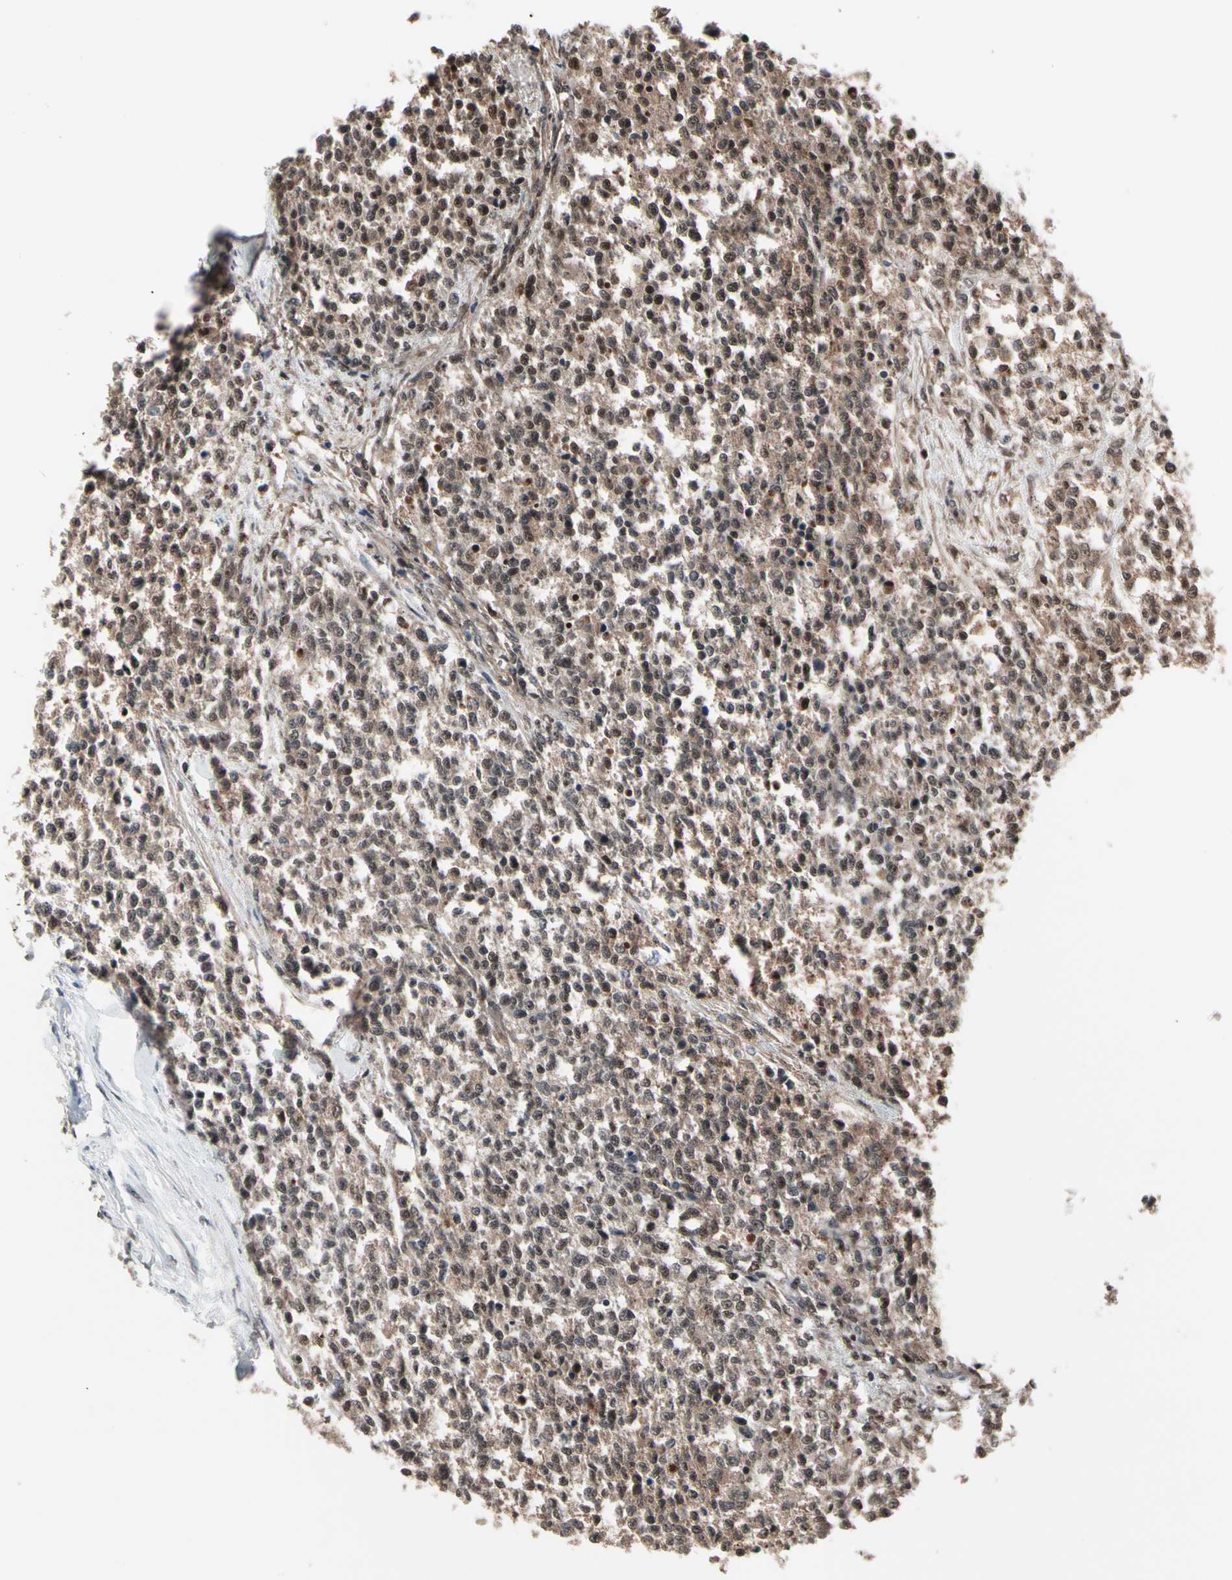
{"staining": {"intensity": "weak", "quantity": ">75%", "location": "cytoplasmic/membranous,nuclear"}, "tissue": "testis cancer", "cell_type": "Tumor cells", "image_type": "cancer", "snomed": [{"axis": "morphology", "description": "Seminoma, NOS"}, {"axis": "topography", "description": "Testis"}], "caption": "An IHC histopathology image of tumor tissue is shown. Protein staining in brown highlights weak cytoplasmic/membranous and nuclear positivity in testis cancer within tumor cells. (brown staining indicates protein expression, while blue staining denotes nuclei).", "gene": "PSMA2", "patient": {"sex": "male", "age": 59}}